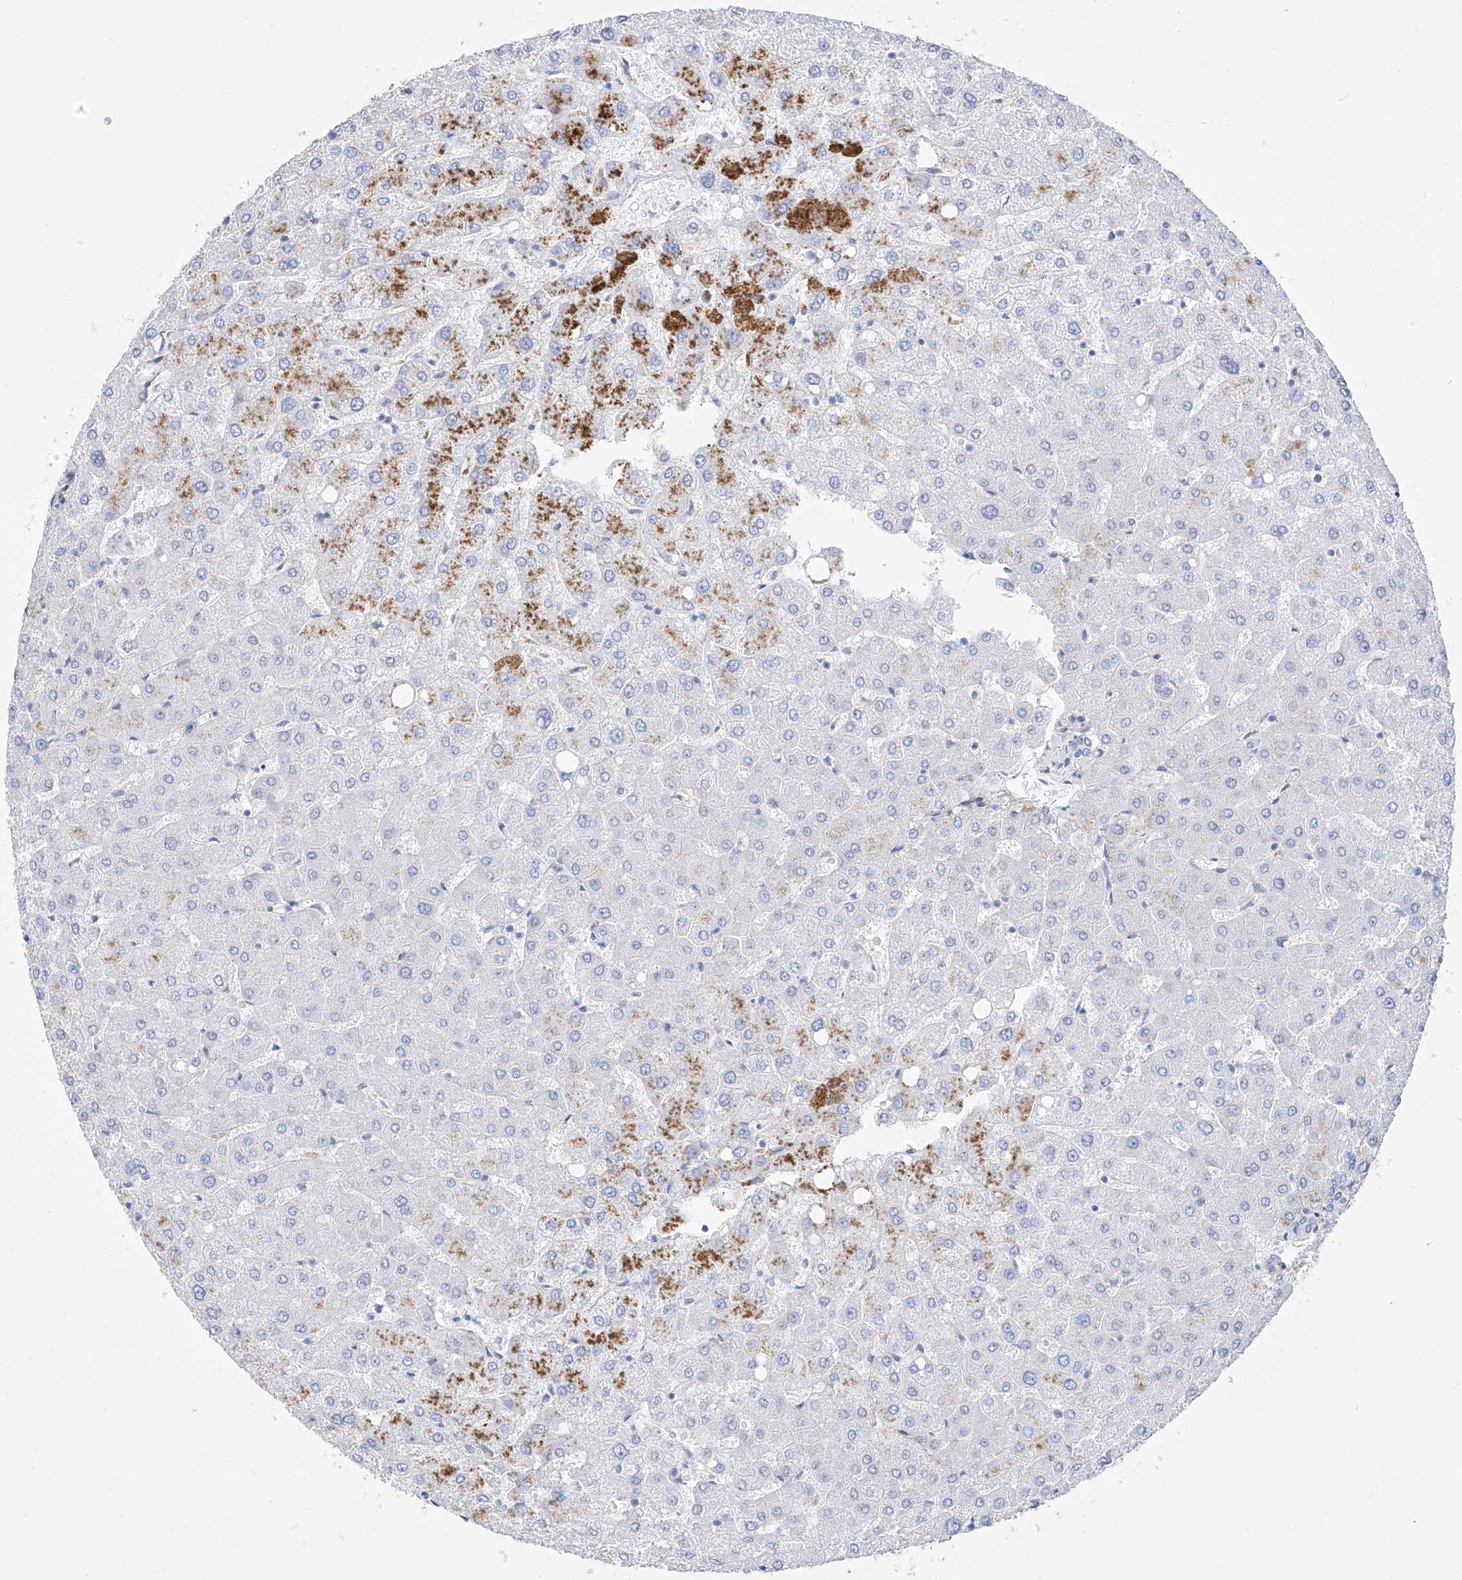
{"staining": {"intensity": "negative", "quantity": "none", "location": "none"}, "tissue": "liver", "cell_type": "Cholangiocytes", "image_type": "normal", "snomed": [{"axis": "morphology", "description": "Normal tissue, NOS"}, {"axis": "topography", "description": "Liver"}], "caption": "An immunohistochemistry (IHC) image of unremarkable liver is shown. There is no staining in cholangiocytes of liver.", "gene": "ZNF653", "patient": {"sex": "female", "age": 54}}